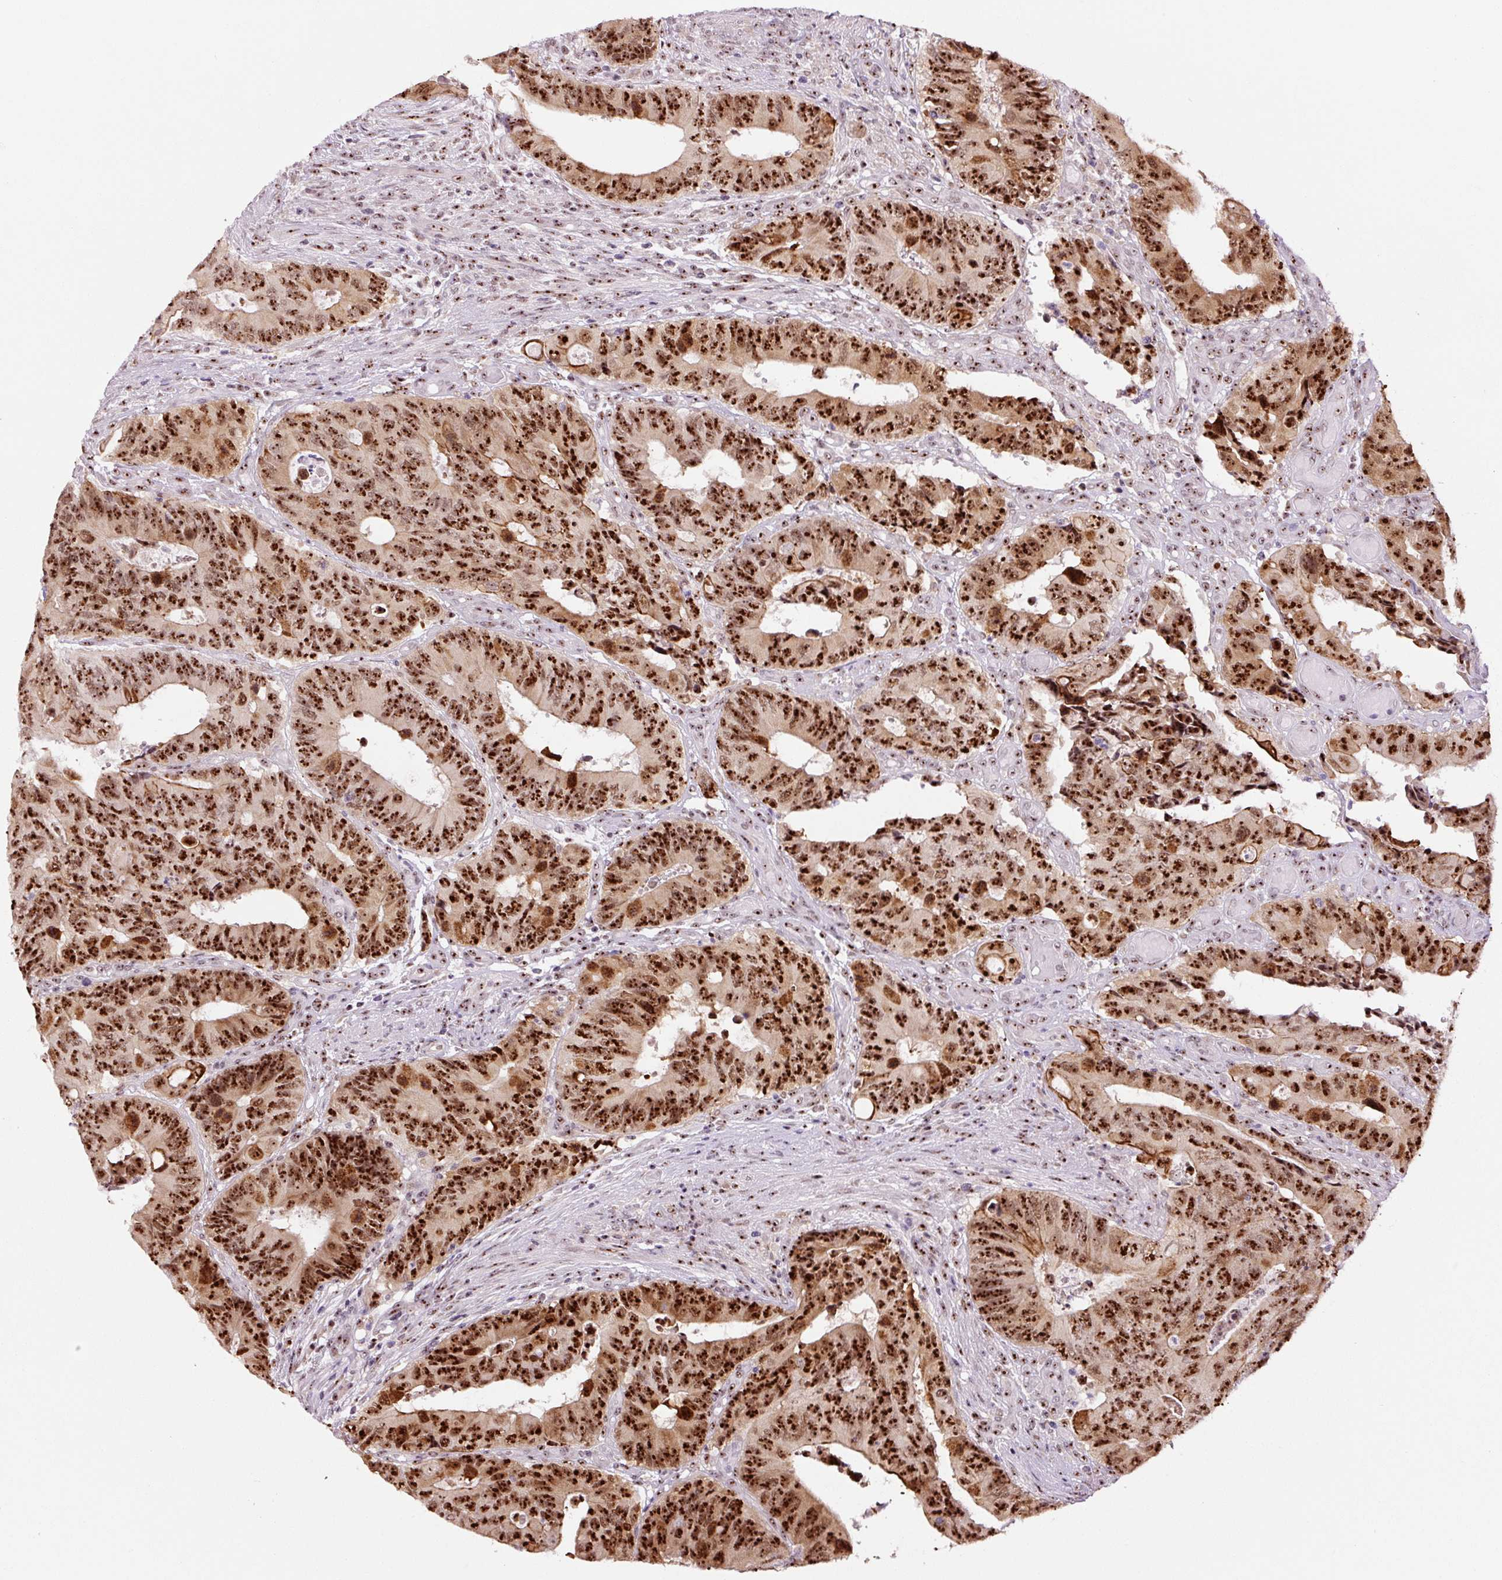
{"staining": {"intensity": "strong", "quantity": ">75%", "location": "cytoplasmic/membranous,nuclear"}, "tissue": "colorectal cancer", "cell_type": "Tumor cells", "image_type": "cancer", "snomed": [{"axis": "morphology", "description": "Adenocarcinoma, NOS"}, {"axis": "topography", "description": "Colon"}], "caption": "Human colorectal cancer (adenocarcinoma) stained for a protein (brown) demonstrates strong cytoplasmic/membranous and nuclear positive positivity in about >75% of tumor cells.", "gene": "GNL3", "patient": {"sex": "male", "age": 87}}